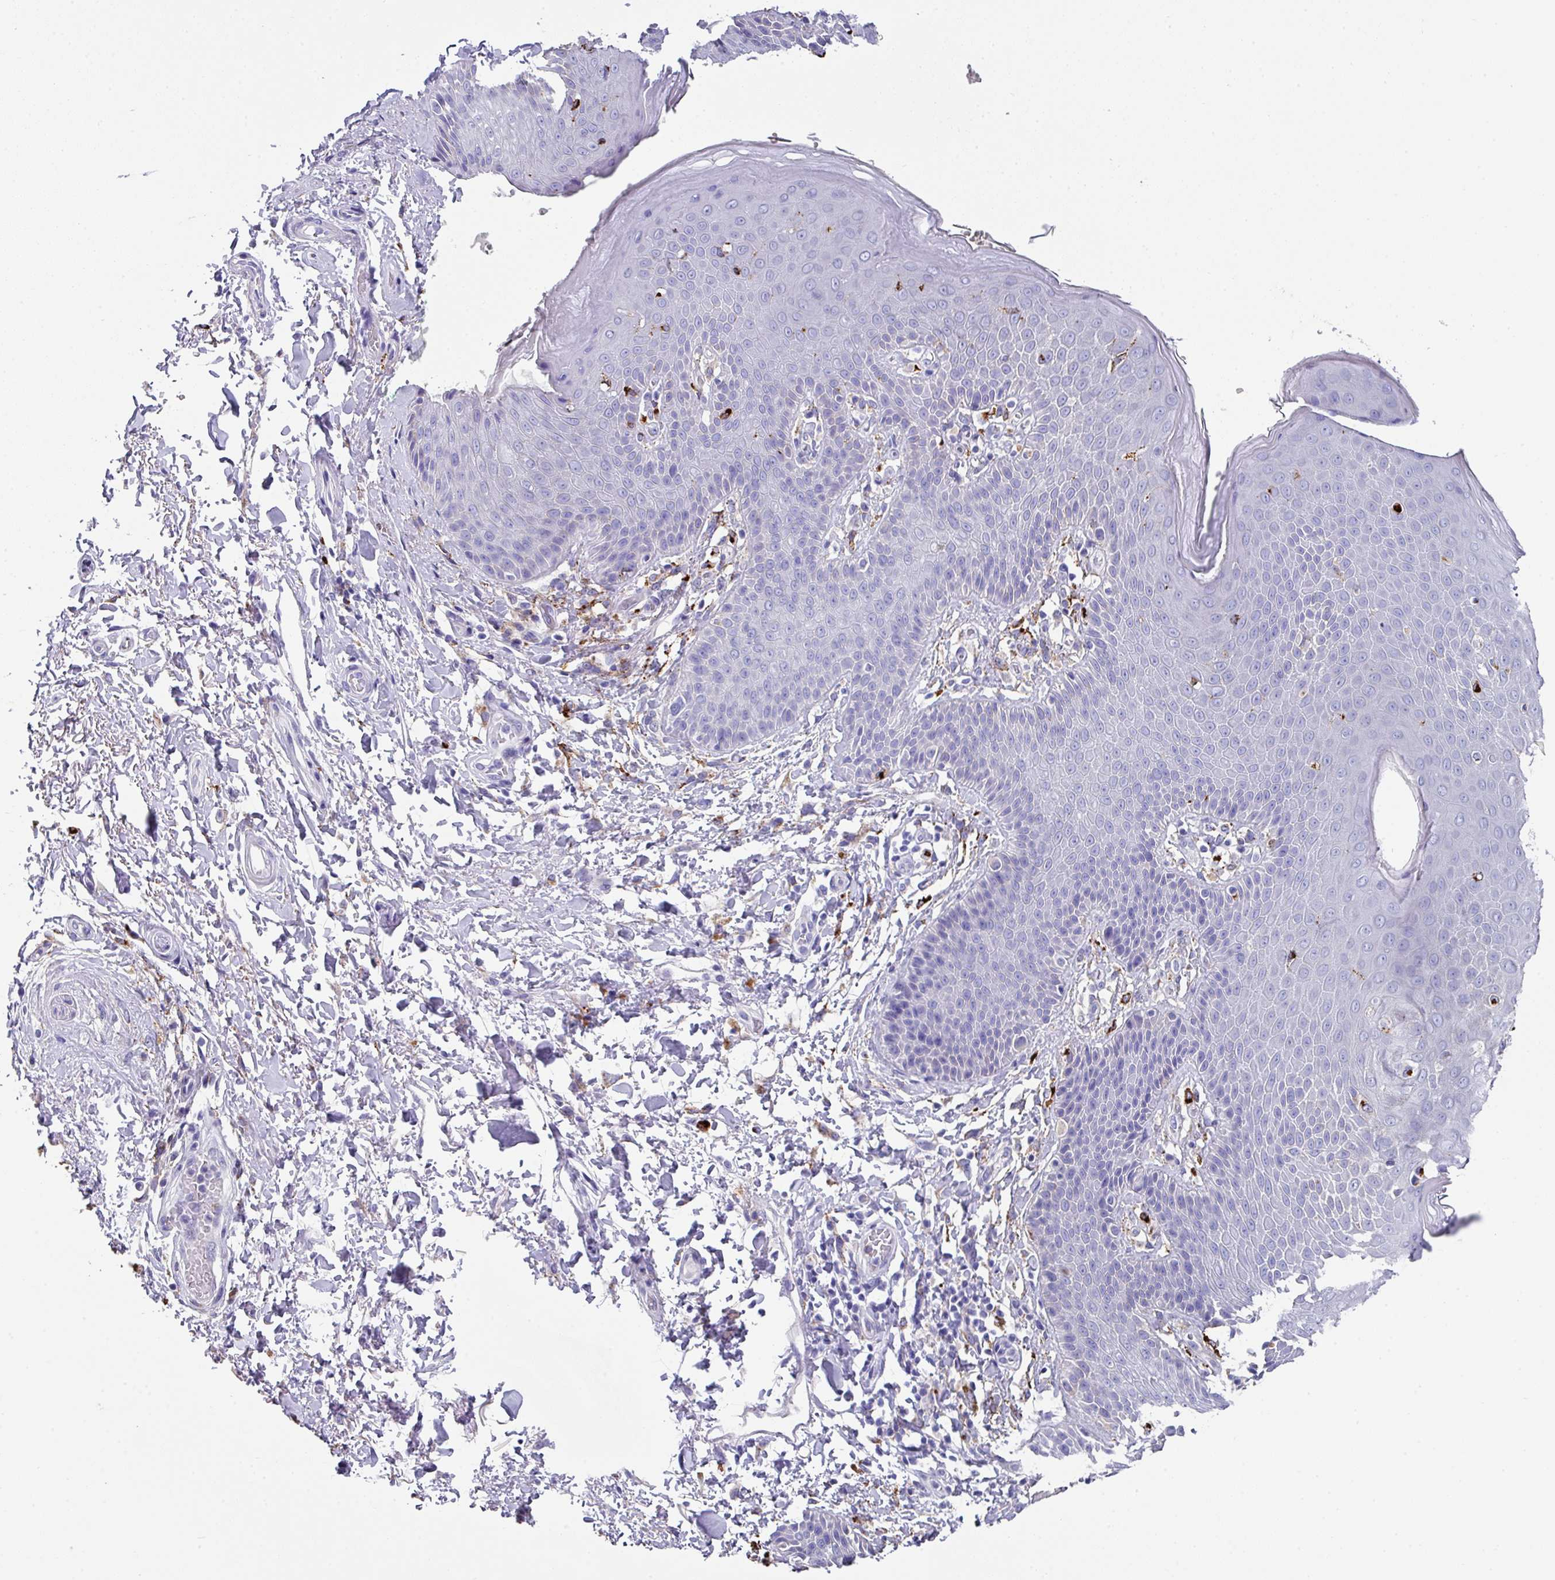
{"staining": {"intensity": "negative", "quantity": "none", "location": "none"}, "tissue": "skin", "cell_type": "Epidermal cells", "image_type": "normal", "snomed": [{"axis": "morphology", "description": "Normal tissue, NOS"}, {"axis": "topography", "description": "Peripheral nerve tissue"}], "caption": "Immunohistochemistry of unremarkable skin exhibits no staining in epidermal cells.", "gene": "CPVL", "patient": {"sex": "male", "age": 51}}